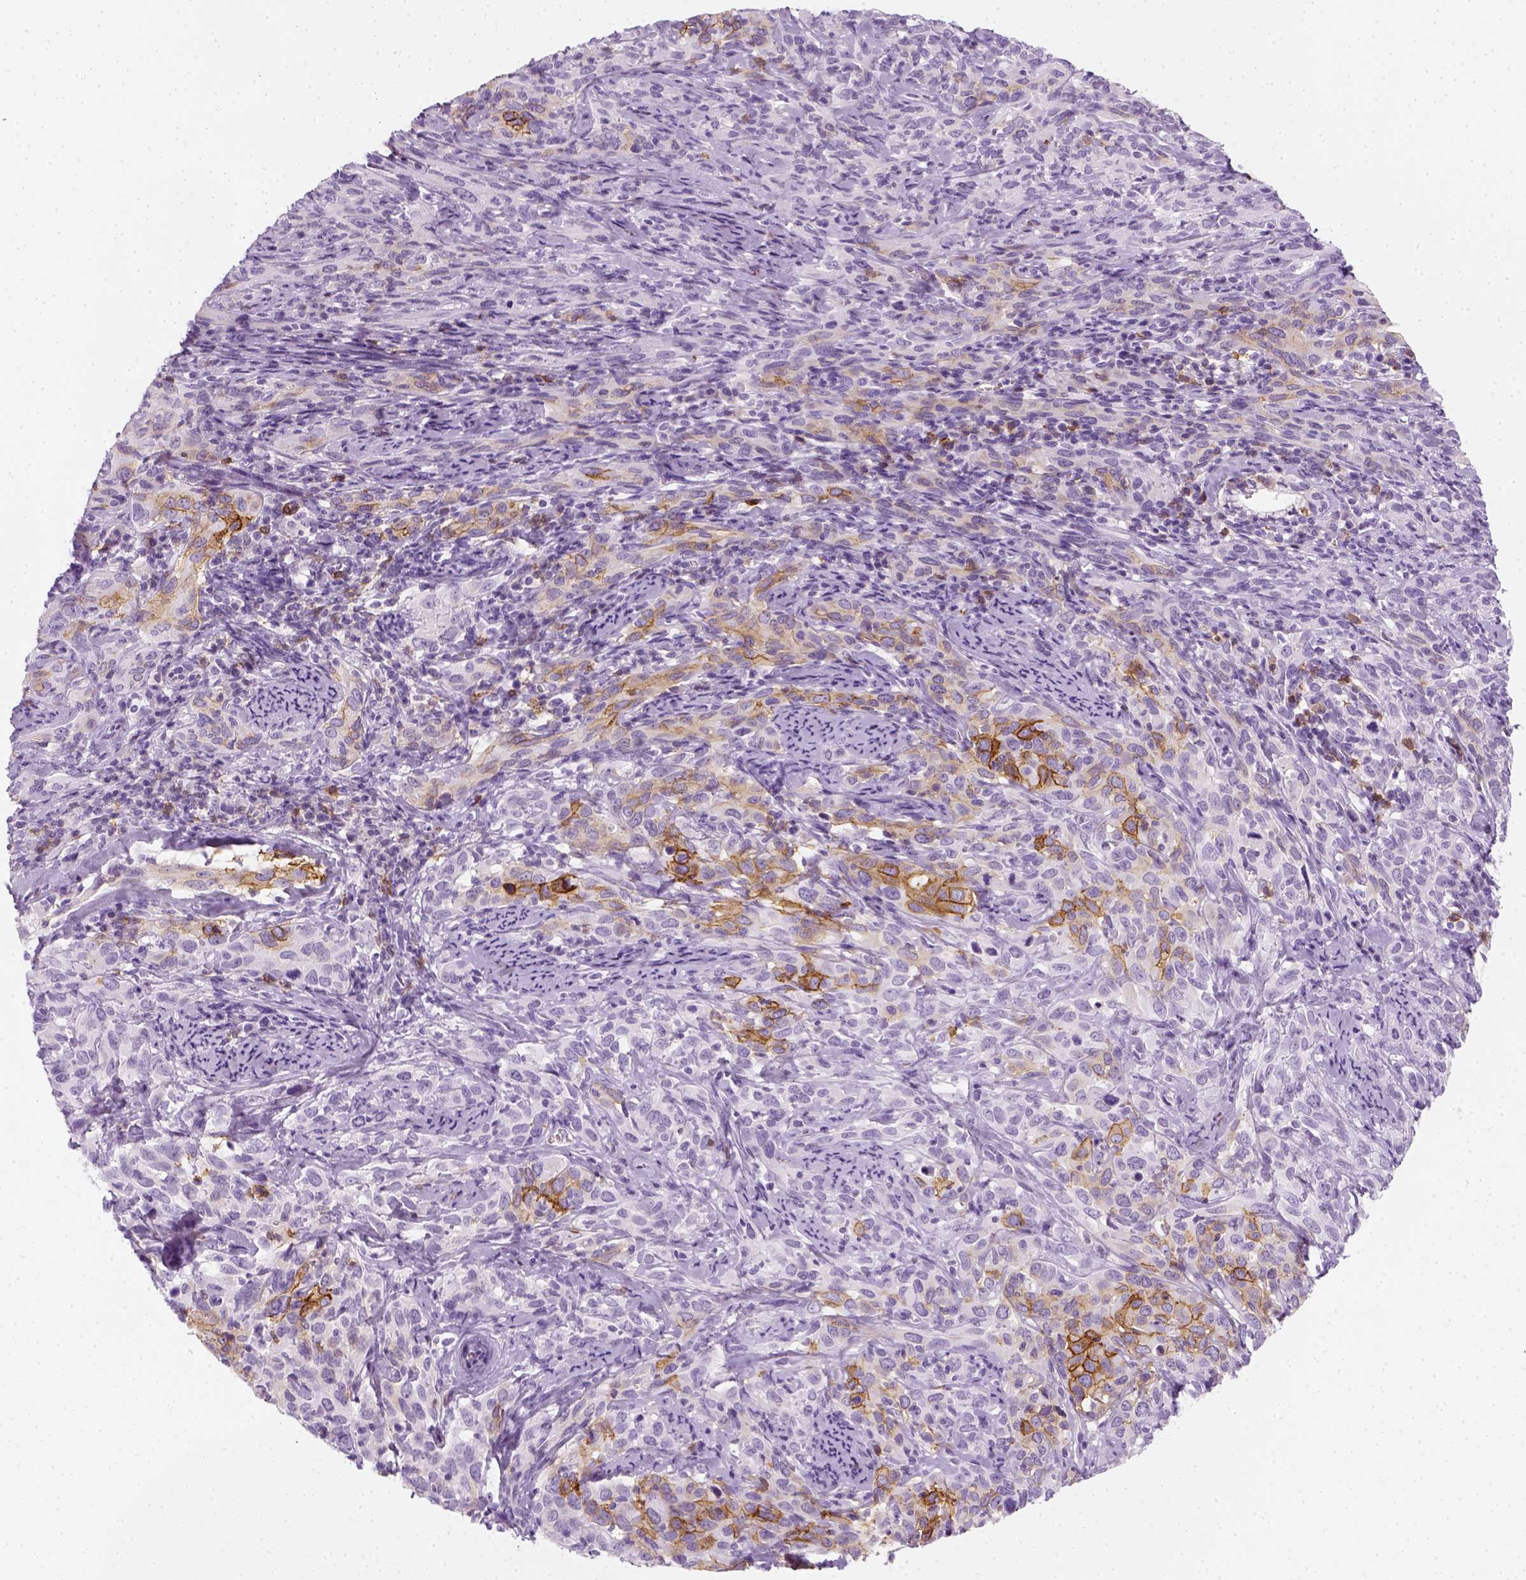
{"staining": {"intensity": "strong", "quantity": "<25%", "location": "cytoplasmic/membranous"}, "tissue": "cervical cancer", "cell_type": "Tumor cells", "image_type": "cancer", "snomed": [{"axis": "morphology", "description": "Normal tissue, NOS"}, {"axis": "morphology", "description": "Squamous cell carcinoma, NOS"}, {"axis": "topography", "description": "Cervix"}], "caption": "Immunohistochemical staining of human cervical cancer demonstrates medium levels of strong cytoplasmic/membranous protein expression in approximately <25% of tumor cells. Using DAB (3,3'-diaminobenzidine) (brown) and hematoxylin (blue) stains, captured at high magnification using brightfield microscopy.", "gene": "AQP3", "patient": {"sex": "female", "age": 51}}